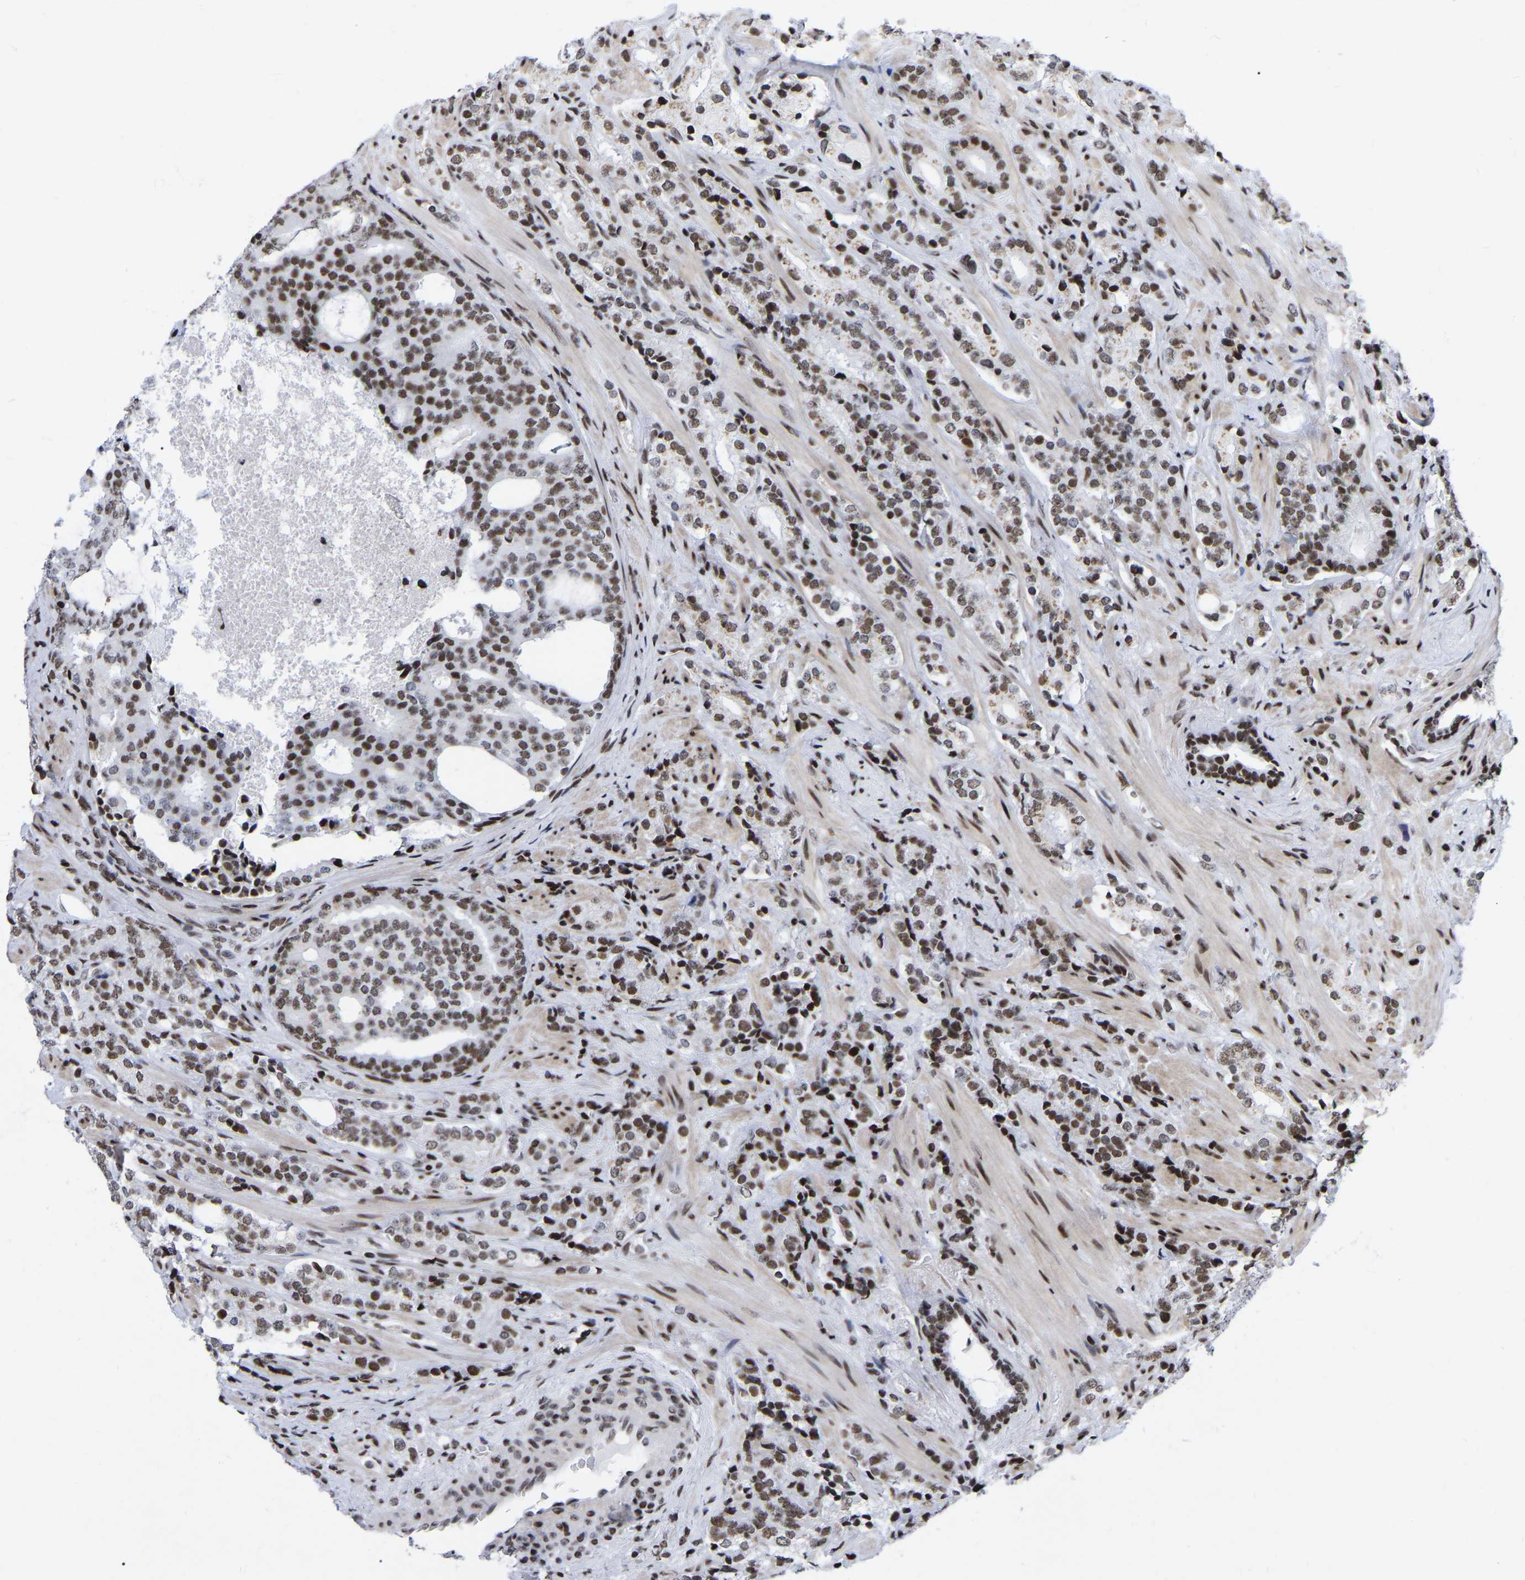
{"staining": {"intensity": "moderate", "quantity": "25%-75%", "location": "nuclear"}, "tissue": "prostate cancer", "cell_type": "Tumor cells", "image_type": "cancer", "snomed": [{"axis": "morphology", "description": "Adenocarcinoma, High grade"}, {"axis": "topography", "description": "Prostate"}], "caption": "Immunohistochemical staining of human prostate cancer exhibits moderate nuclear protein positivity in about 25%-75% of tumor cells.", "gene": "PRCC", "patient": {"sex": "male", "age": 71}}